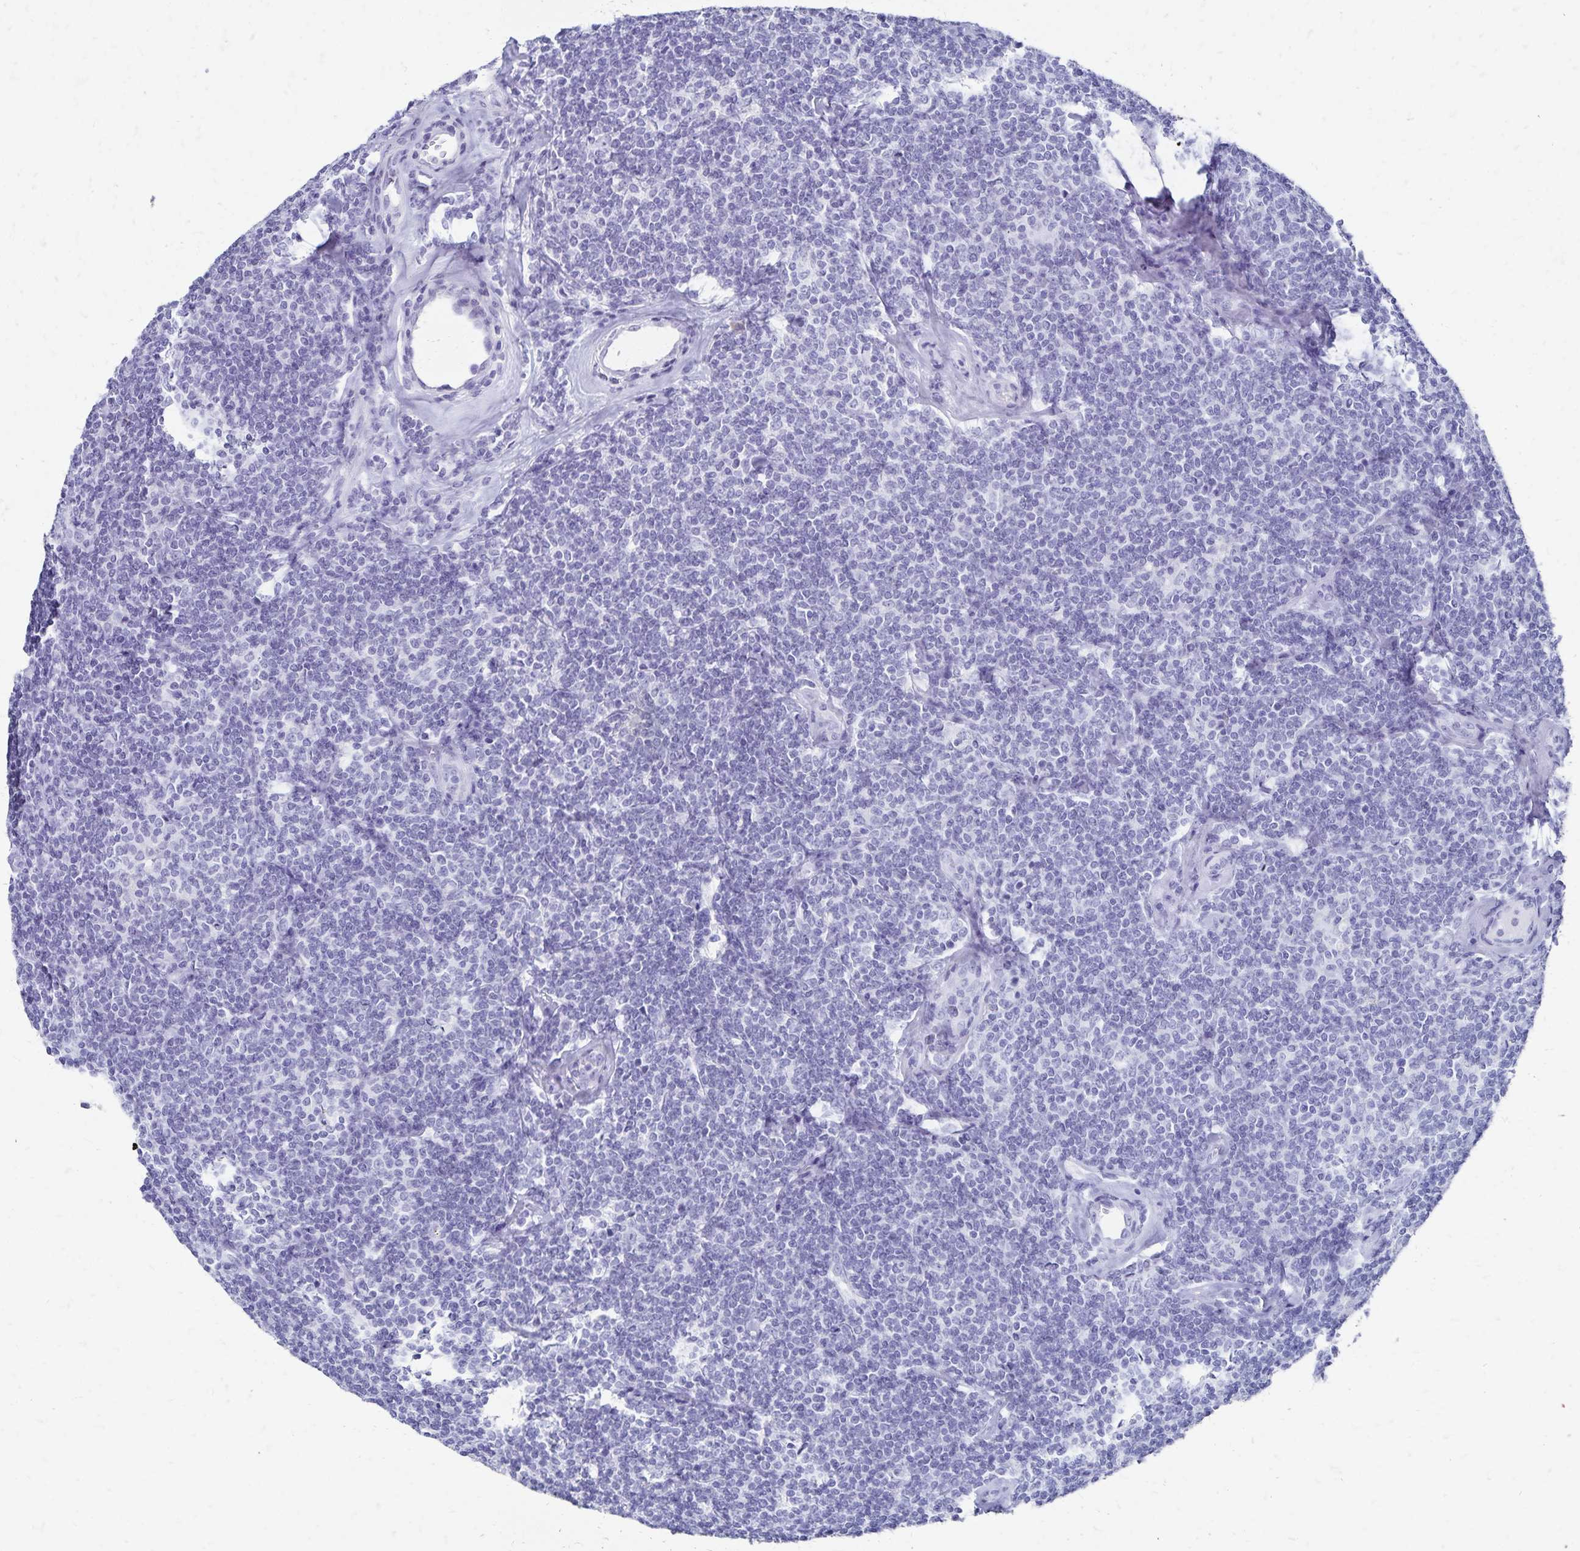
{"staining": {"intensity": "negative", "quantity": "none", "location": "none"}, "tissue": "lymphoma", "cell_type": "Tumor cells", "image_type": "cancer", "snomed": [{"axis": "morphology", "description": "Malignant lymphoma, non-Hodgkin's type, Low grade"}, {"axis": "topography", "description": "Lymph node"}], "caption": "Immunohistochemistry of low-grade malignant lymphoma, non-Hodgkin's type exhibits no staining in tumor cells.", "gene": "GIP", "patient": {"sex": "female", "age": 56}}